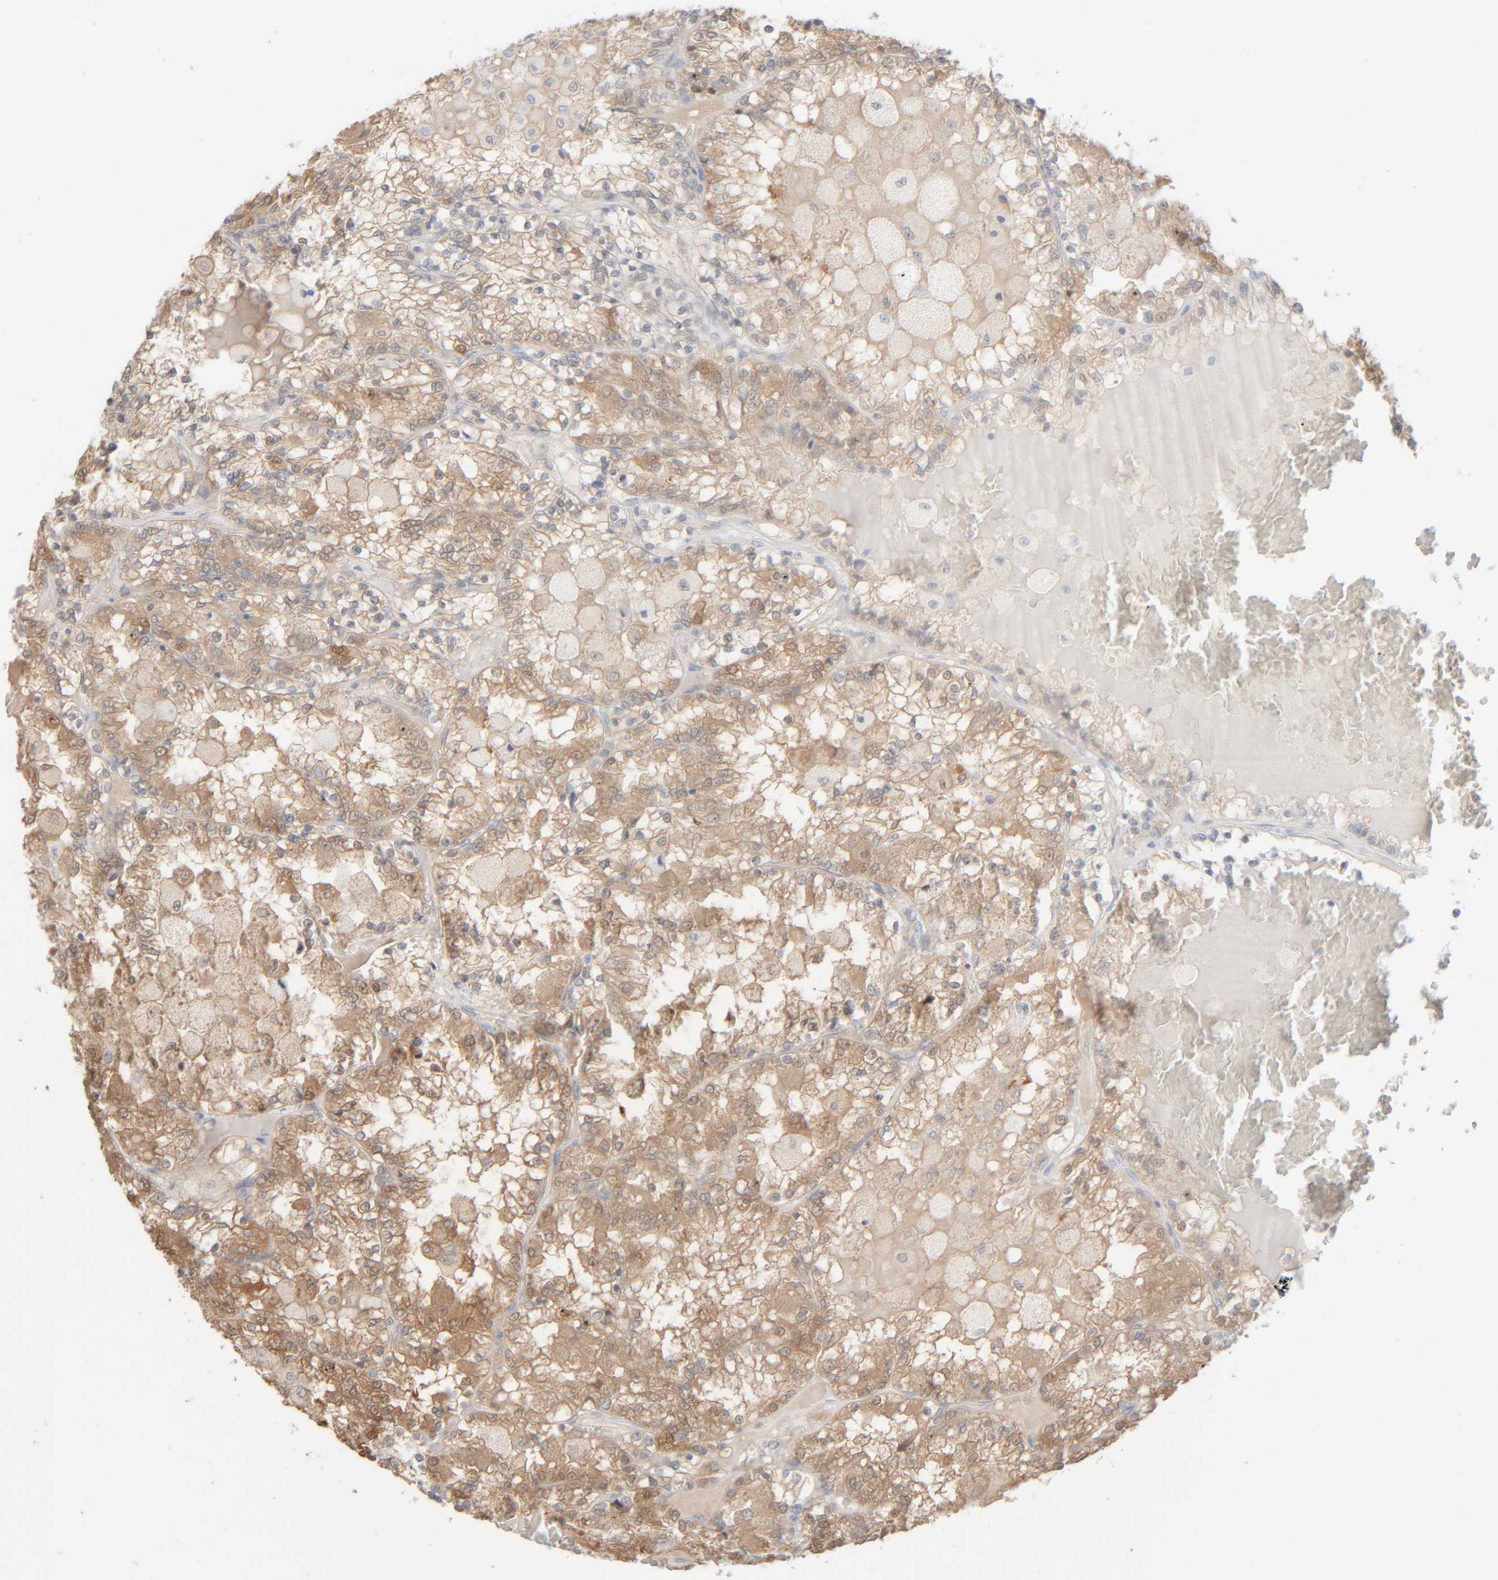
{"staining": {"intensity": "moderate", "quantity": ">75%", "location": "cytoplasmic/membranous"}, "tissue": "renal cancer", "cell_type": "Tumor cells", "image_type": "cancer", "snomed": [{"axis": "morphology", "description": "Adenocarcinoma, NOS"}, {"axis": "topography", "description": "Kidney"}], "caption": "Adenocarcinoma (renal) stained for a protein (brown) reveals moderate cytoplasmic/membranous positive positivity in about >75% of tumor cells.", "gene": "RIDA", "patient": {"sex": "female", "age": 56}}